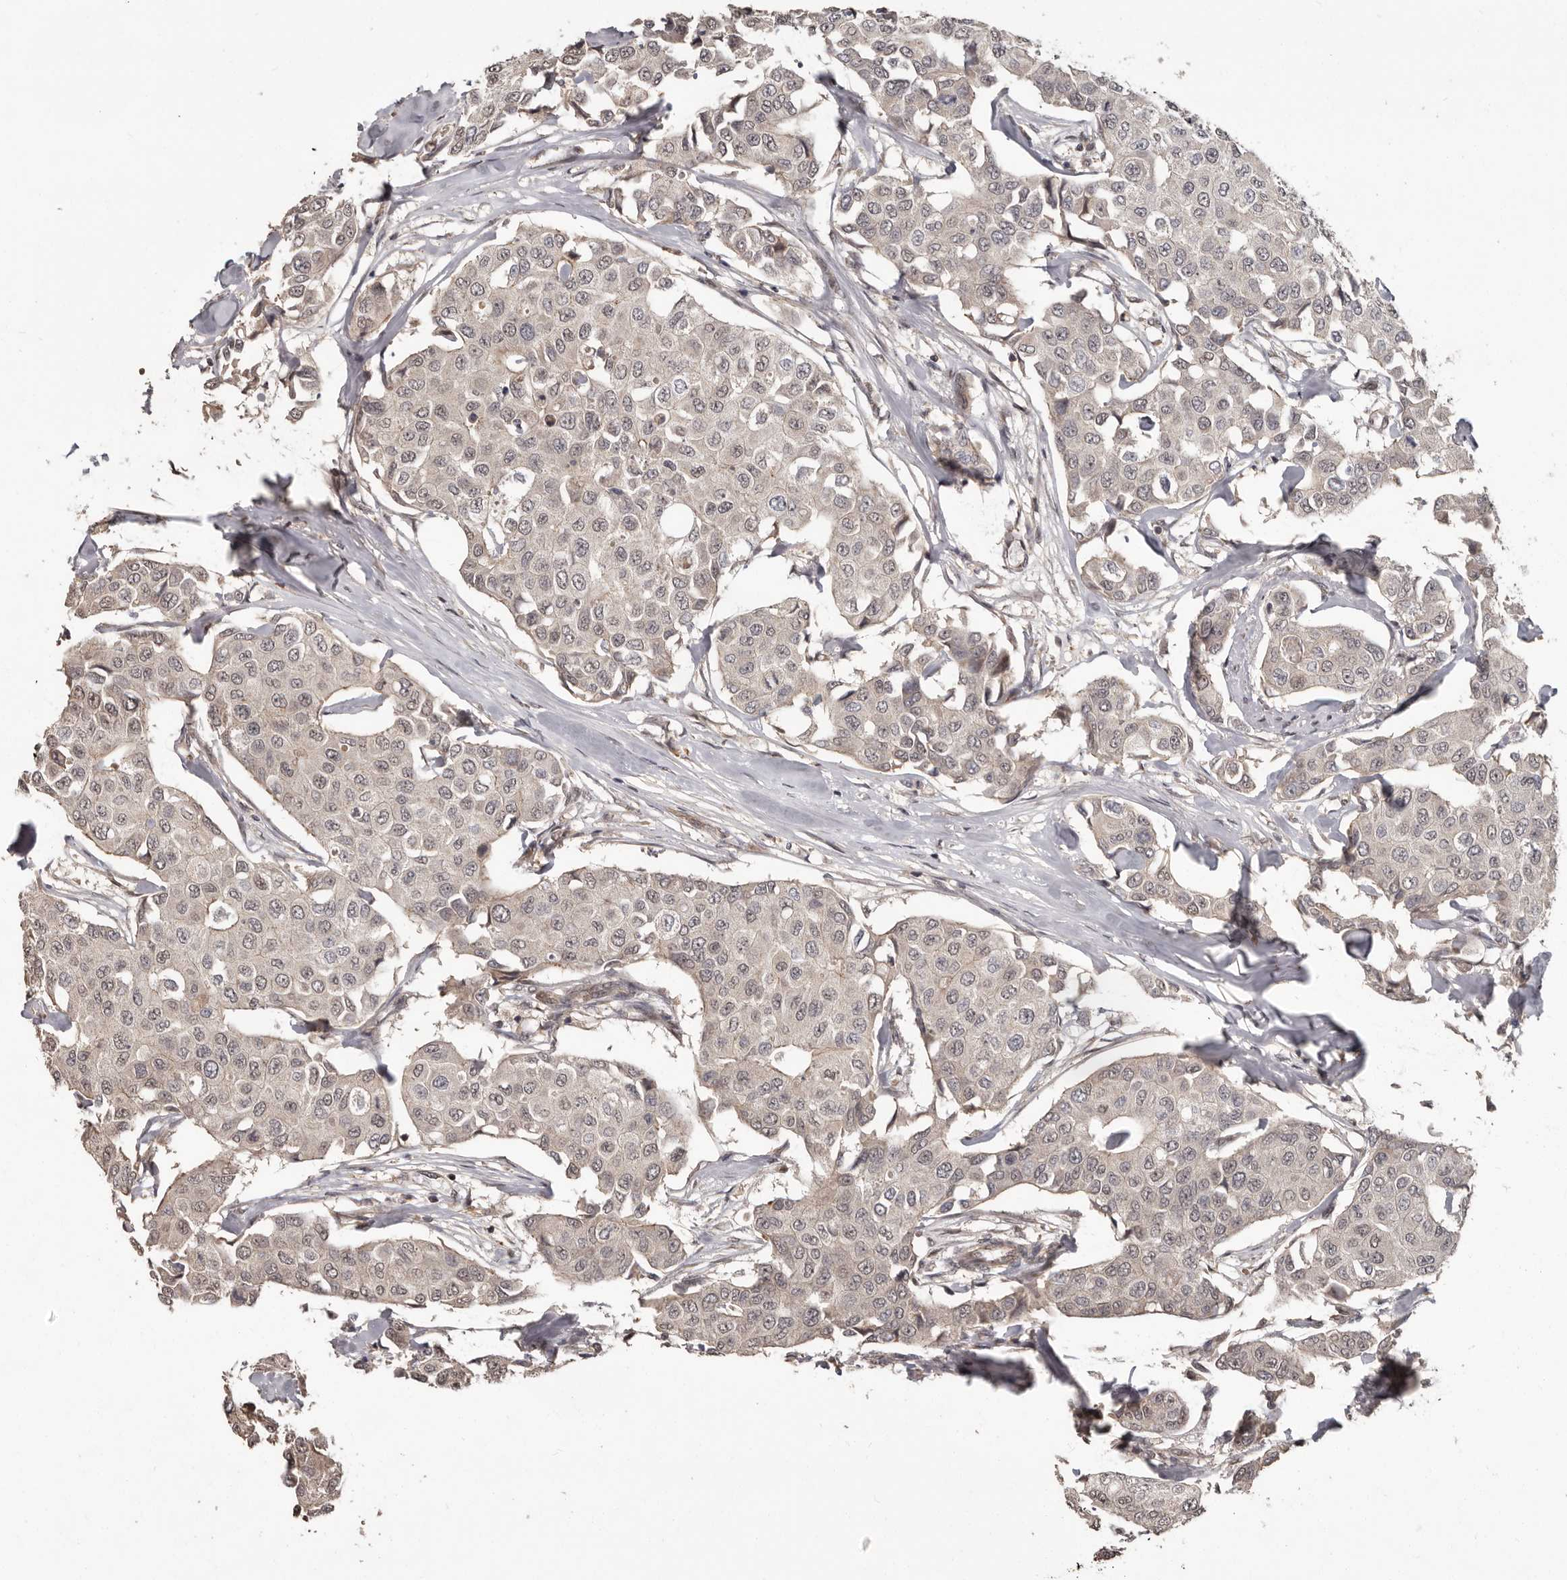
{"staining": {"intensity": "weak", "quantity": ">75%", "location": "nuclear"}, "tissue": "breast cancer", "cell_type": "Tumor cells", "image_type": "cancer", "snomed": [{"axis": "morphology", "description": "Duct carcinoma"}, {"axis": "topography", "description": "Breast"}], "caption": "Immunohistochemical staining of human breast invasive ductal carcinoma demonstrates low levels of weak nuclear positivity in about >75% of tumor cells.", "gene": "ZFP14", "patient": {"sex": "female", "age": 80}}